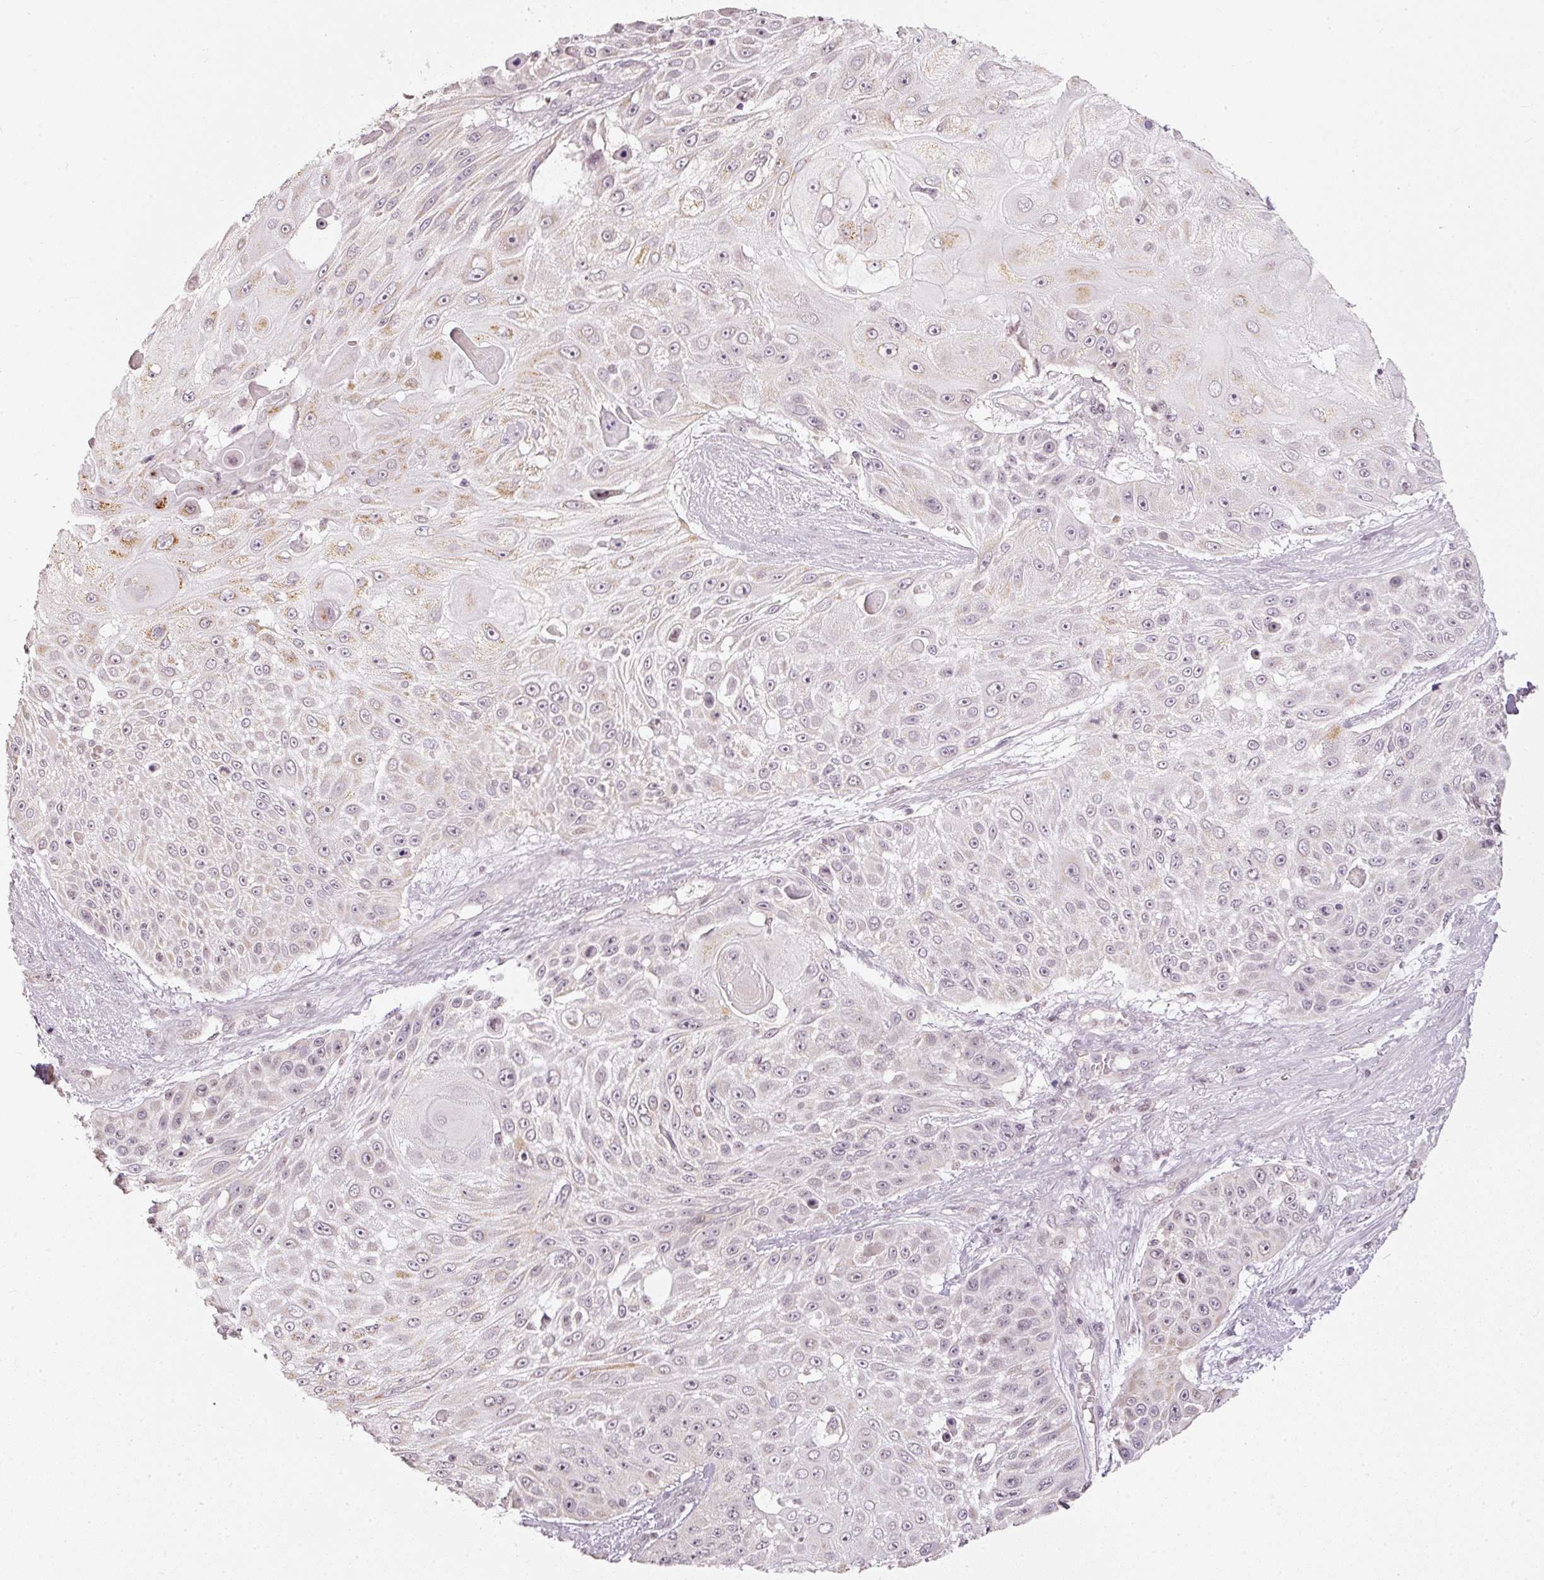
{"staining": {"intensity": "moderate", "quantity": "25%-75%", "location": "cytoplasmic/membranous"}, "tissue": "skin cancer", "cell_type": "Tumor cells", "image_type": "cancer", "snomed": [{"axis": "morphology", "description": "Squamous cell carcinoma, NOS"}, {"axis": "topography", "description": "Skin"}], "caption": "IHC histopathology image of human skin cancer stained for a protein (brown), which reveals medium levels of moderate cytoplasmic/membranous staining in approximately 25%-75% of tumor cells.", "gene": "NRDE2", "patient": {"sex": "female", "age": 86}}